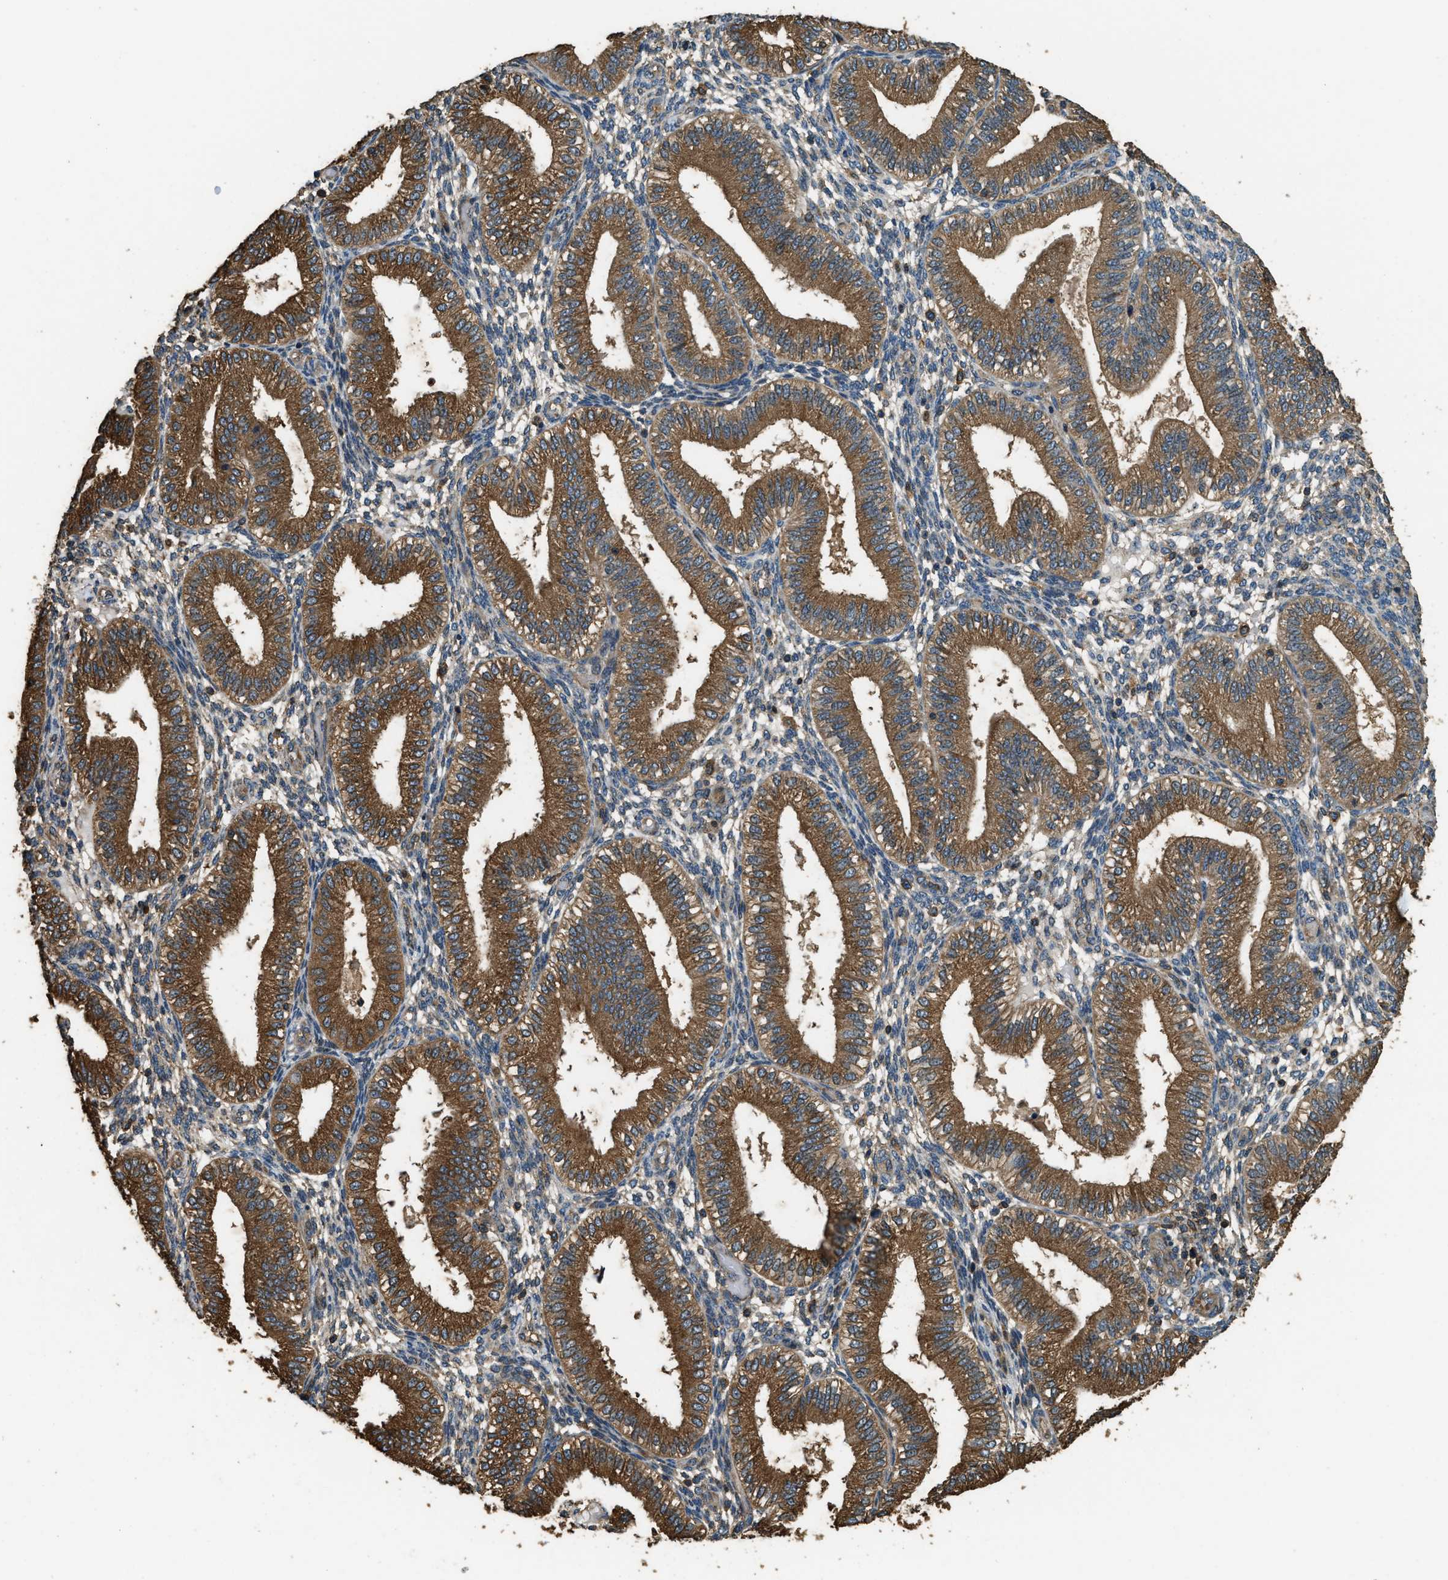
{"staining": {"intensity": "weak", "quantity": "<25%", "location": "cytoplasmic/membranous"}, "tissue": "endometrium", "cell_type": "Cells in endometrial stroma", "image_type": "normal", "snomed": [{"axis": "morphology", "description": "Normal tissue, NOS"}, {"axis": "topography", "description": "Endometrium"}], "caption": "Cells in endometrial stroma show no significant staining in unremarkable endometrium.", "gene": "ERGIC1", "patient": {"sex": "female", "age": 39}}